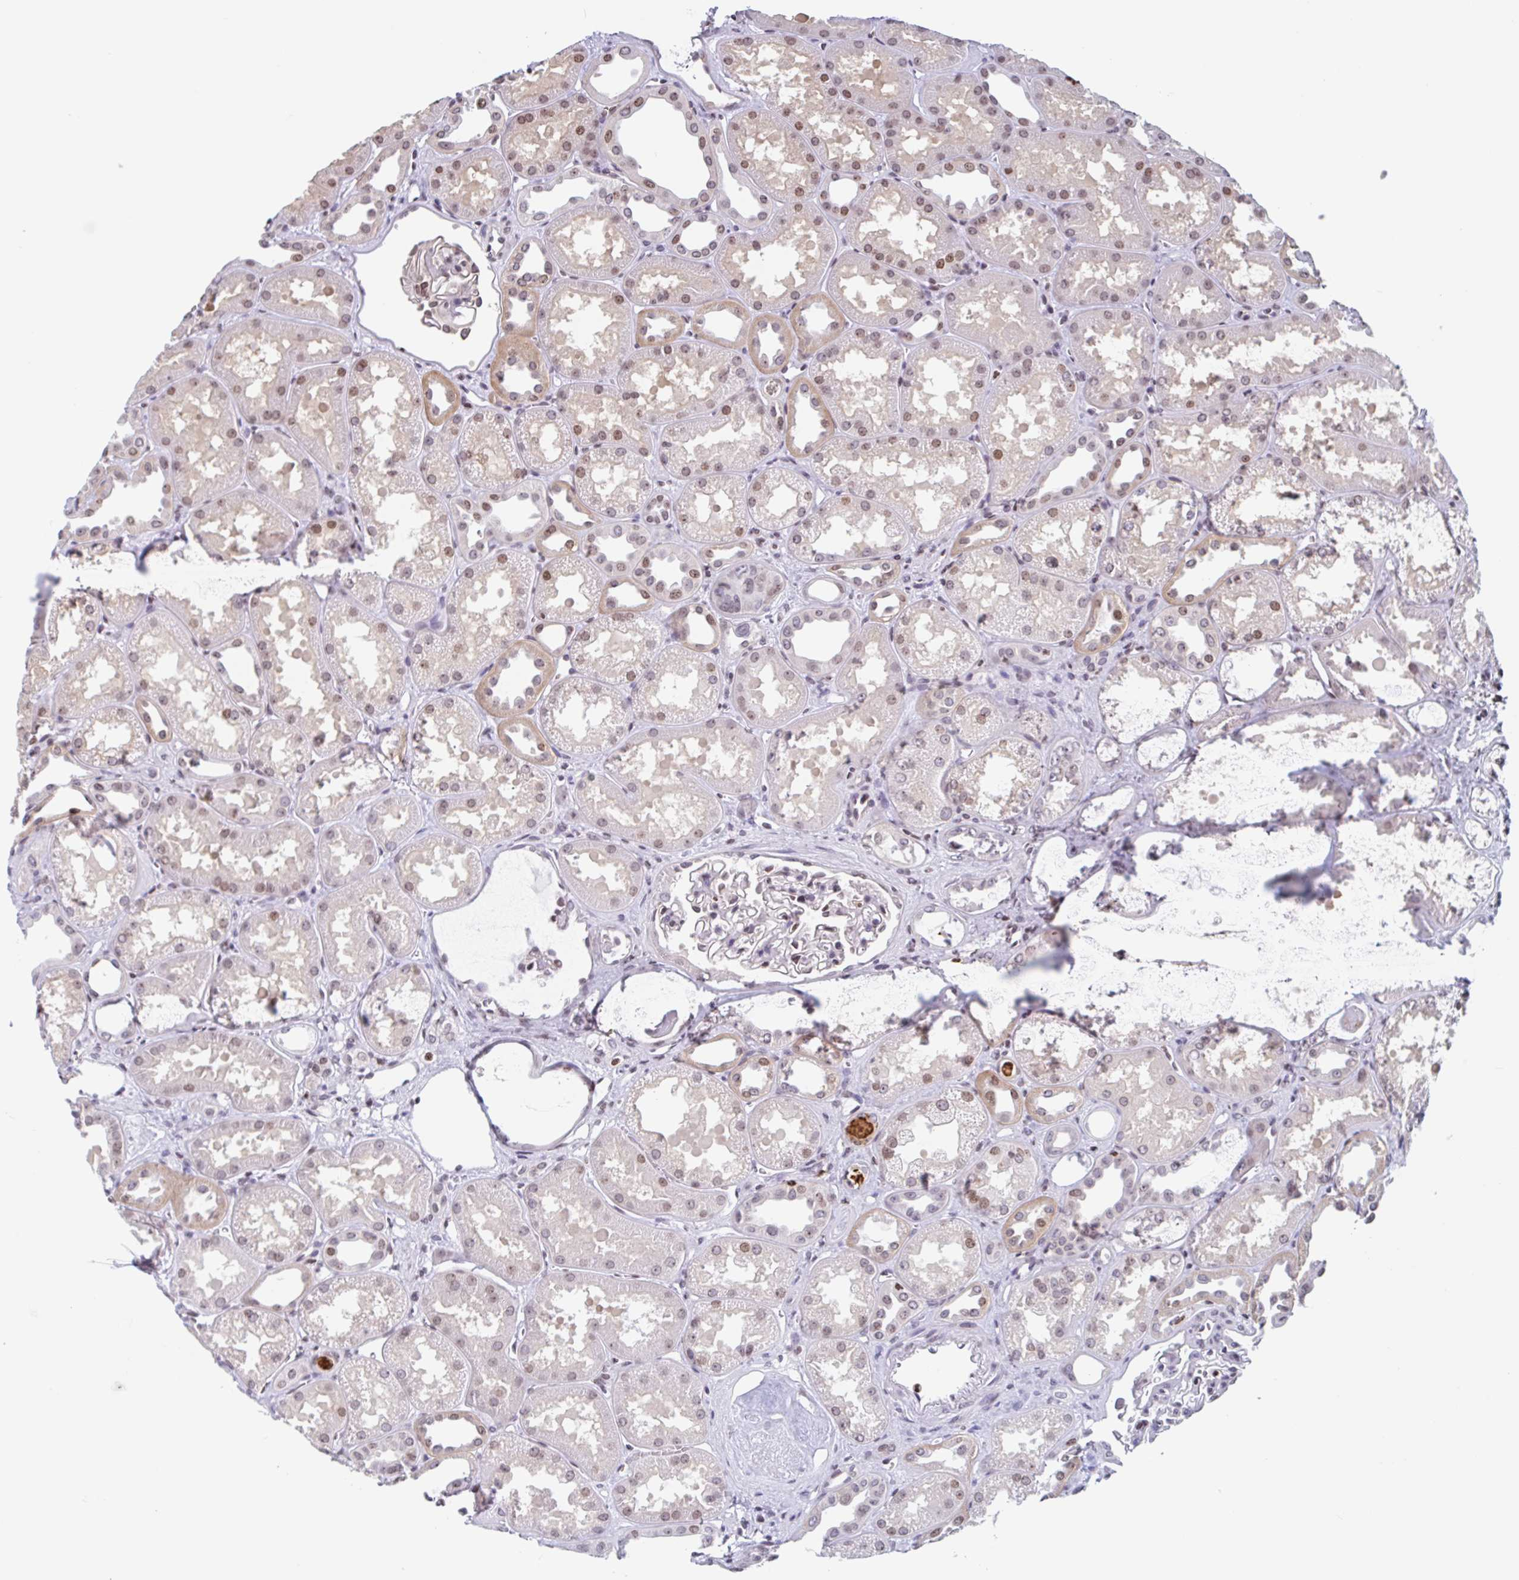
{"staining": {"intensity": "moderate", "quantity": "25%-75%", "location": "nuclear"}, "tissue": "kidney", "cell_type": "Cells in glomeruli", "image_type": "normal", "snomed": [{"axis": "morphology", "description": "Normal tissue, NOS"}, {"axis": "topography", "description": "Kidney"}], "caption": "Brown immunohistochemical staining in normal kidney demonstrates moderate nuclear expression in about 25%-75% of cells in glomeruli.", "gene": "NOL6", "patient": {"sex": "male", "age": 61}}